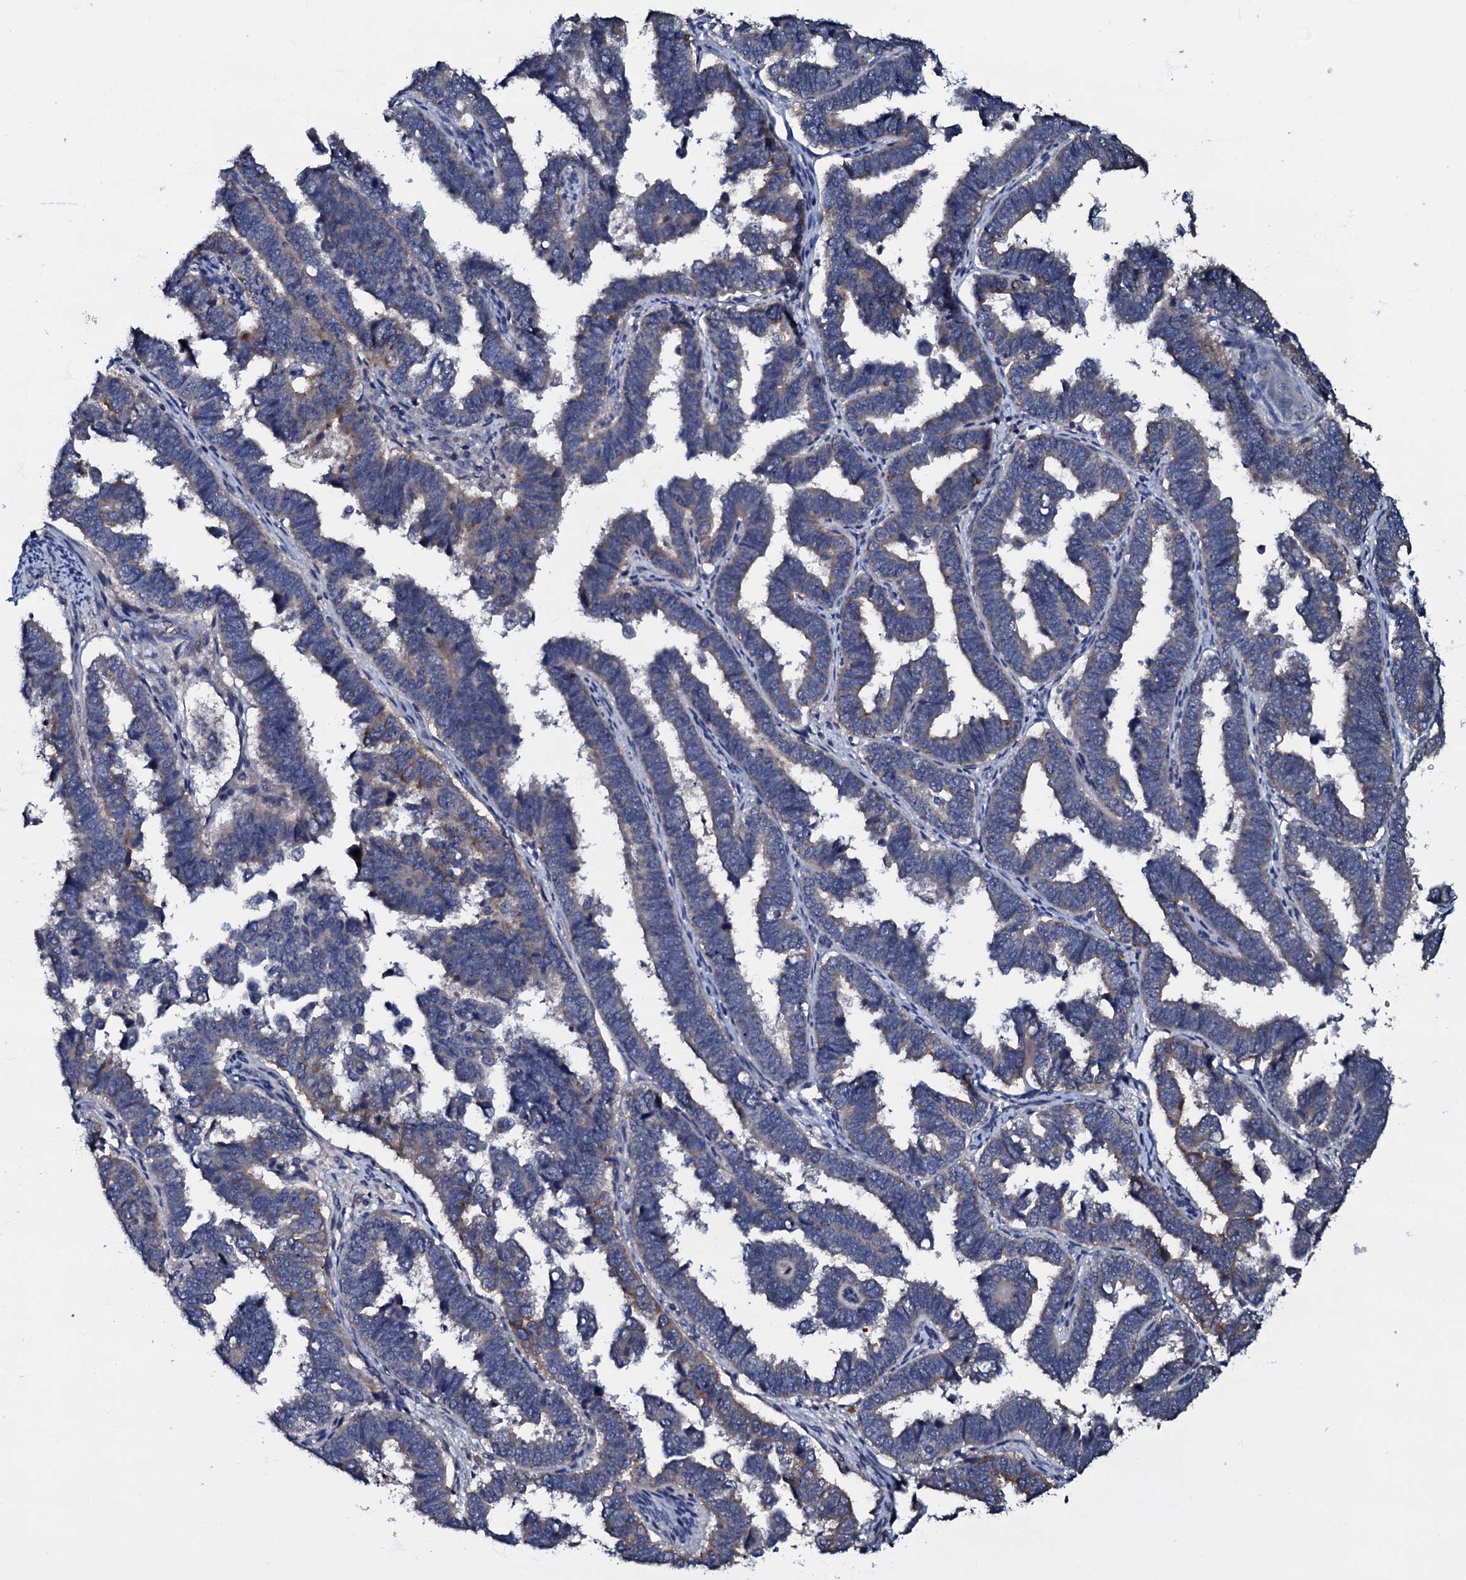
{"staining": {"intensity": "weak", "quantity": "<25%", "location": "cytoplasmic/membranous"}, "tissue": "endometrial cancer", "cell_type": "Tumor cells", "image_type": "cancer", "snomed": [{"axis": "morphology", "description": "Adenocarcinoma, NOS"}, {"axis": "topography", "description": "Endometrium"}], "caption": "Tumor cells are negative for brown protein staining in endometrial cancer (adenocarcinoma).", "gene": "CPNE2", "patient": {"sex": "female", "age": 75}}